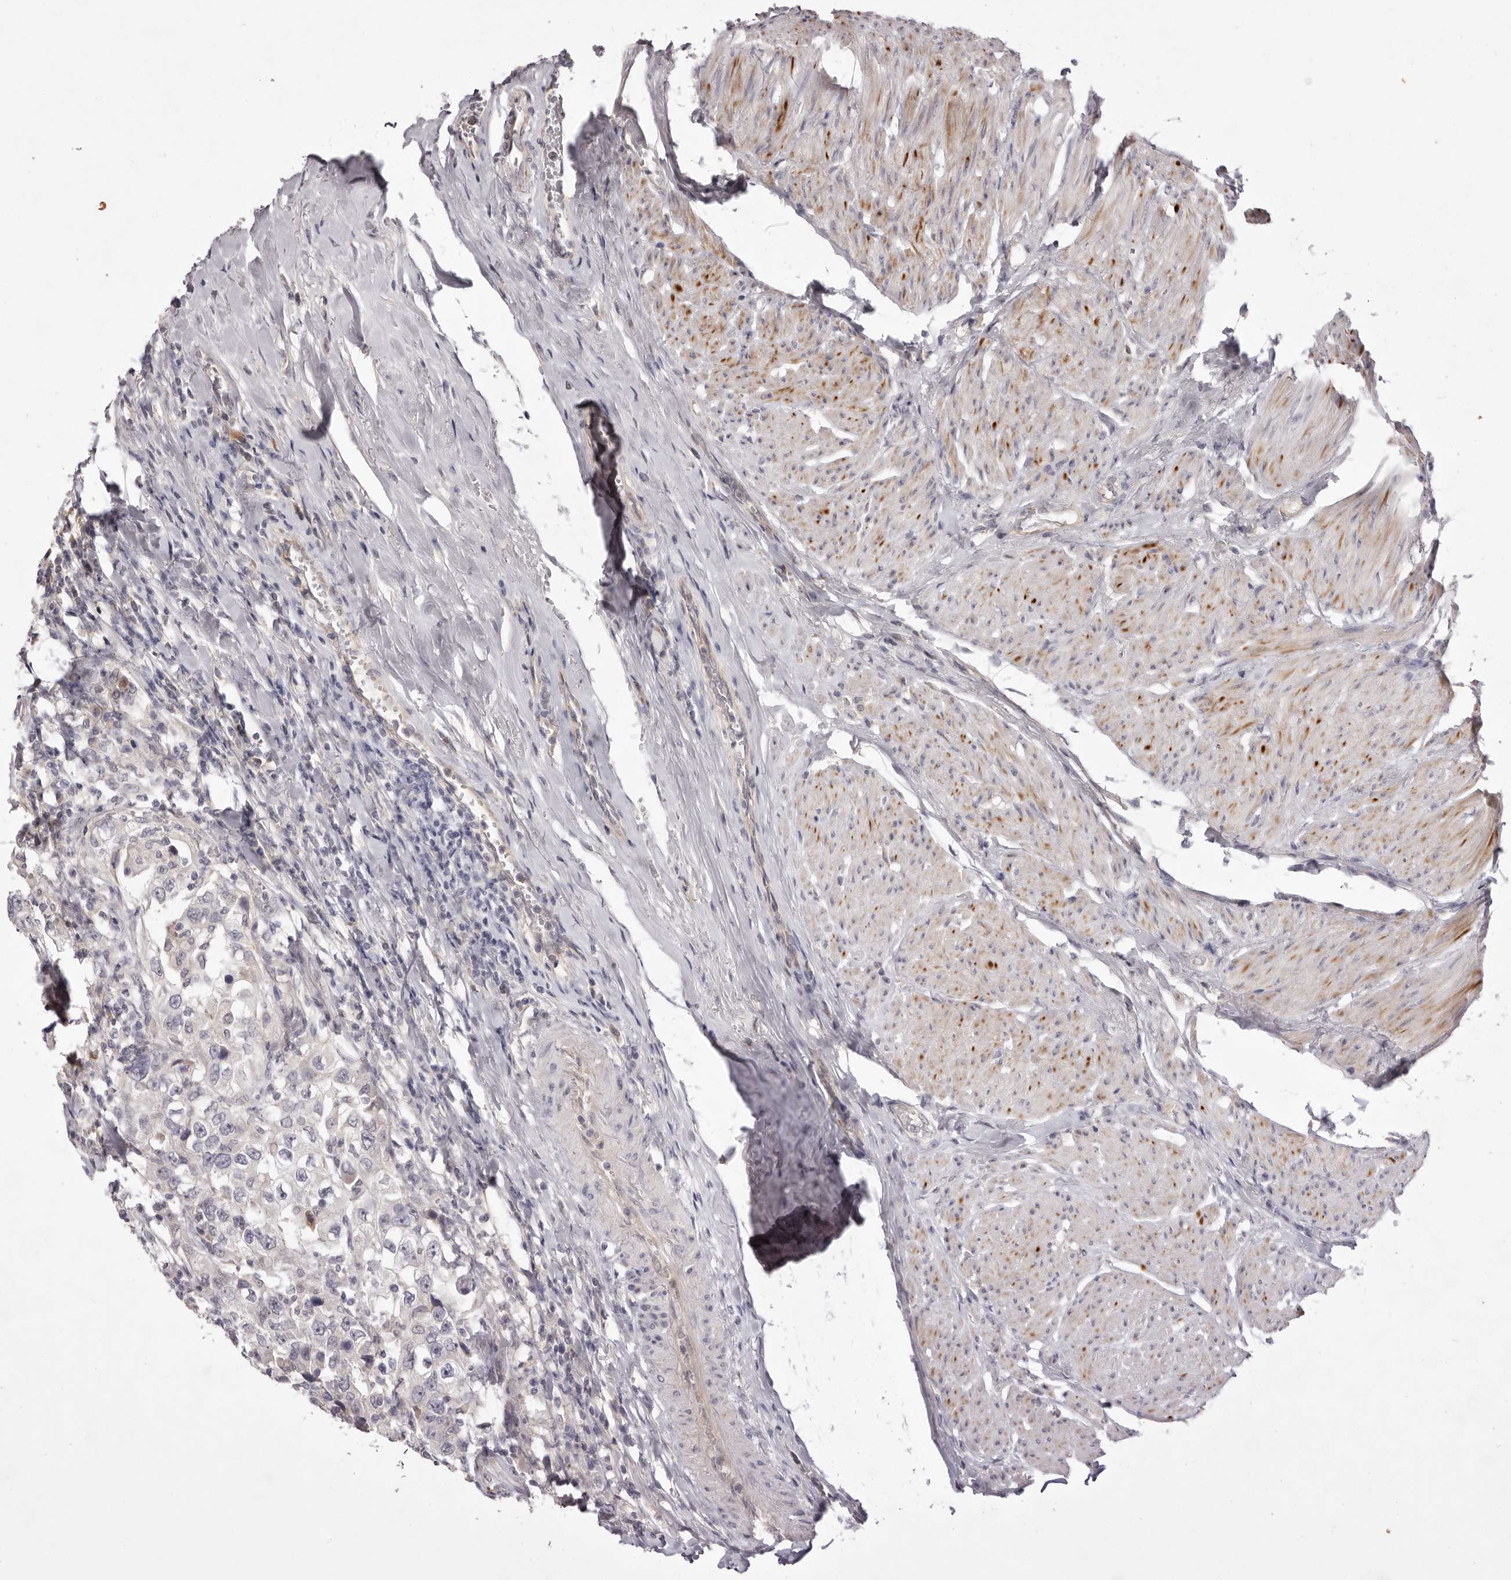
{"staining": {"intensity": "negative", "quantity": "none", "location": "none"}, "tissue": "urothelial cancer", "cell_type": "Tumor cells", "image_type": "cancer", "snomed": [{"axis": "morphology", "description": "Urothelial carcinoma, High grade"}, {"axis": "topography", "description": "Urinary bladder"}], "caption": "A micrograph of urothelial carcinoma (high-grade) stained for a protein demonstrates no brown staining in tumor cells. Brightfield microscopy of immunohistochemistry stained with DAB (3,3'-diaminobenzidine) (brown) and hematoxylin (blue), captured at high magnification.", "gene": "GARNL3", "patient": {"sex": "female", "age": 80}}